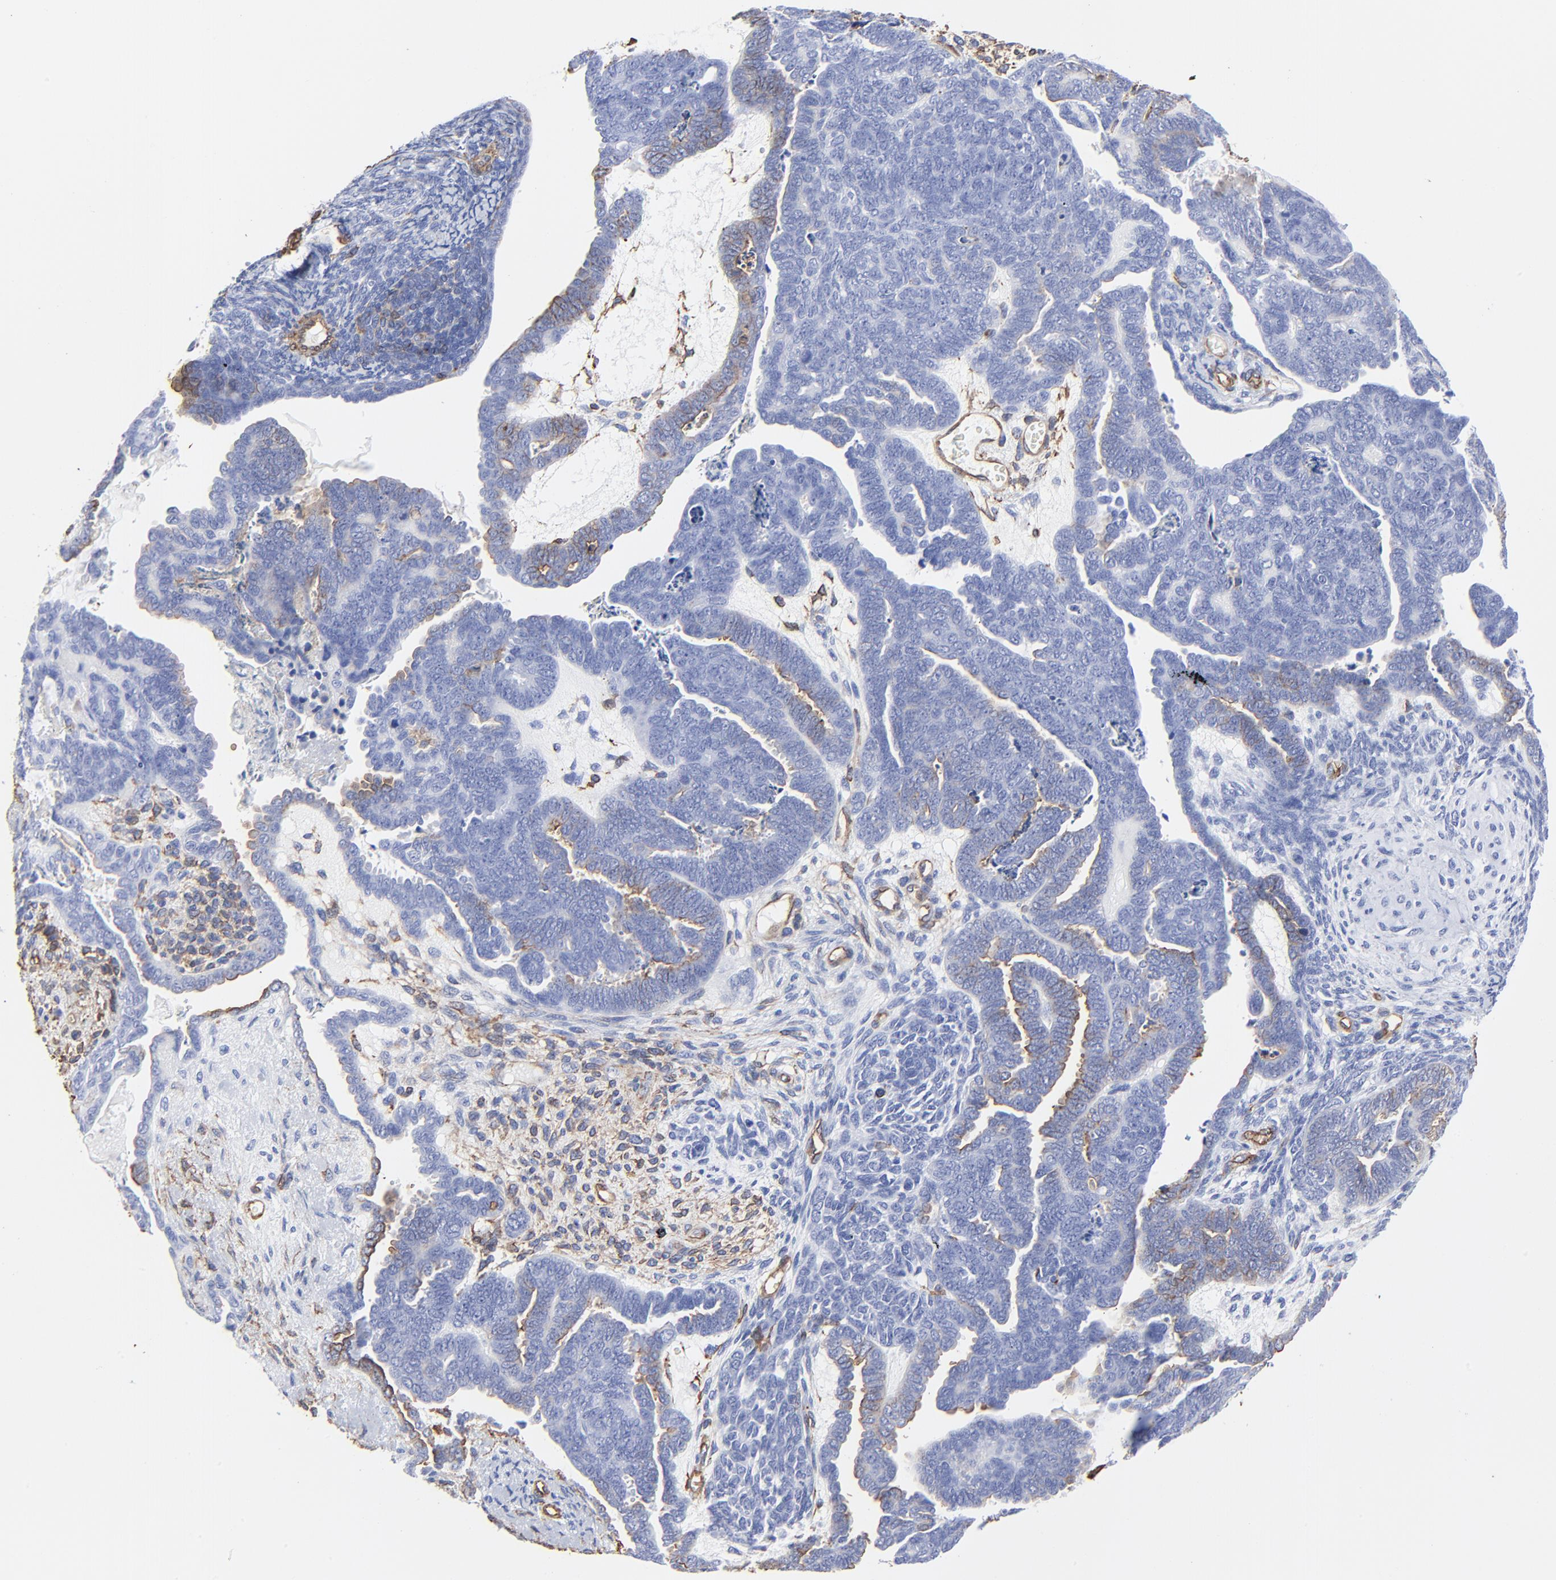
{"staining": {"intensity": "negative", "quantity": "none", "location": "none"}, "tissue": "endometrial cancer", "cell_type": "Tumor cells", "image_type": "cancer", "snomed": [{"axis": "morphology", "description": "Neoplasm, malignant, NOS"}, {"axis": "topography", "description": "Endometrium"}], "caption": "IHC histopathology image of endometrial cancer stained for a protein (brown), which exhibits no staining in tumor cells. (DAB (3,3'-diaminobenzidine) IHC with hematoxylin counter stain).", "gene": "CAV1", "patient": {"sex": "female", "age": 74}}